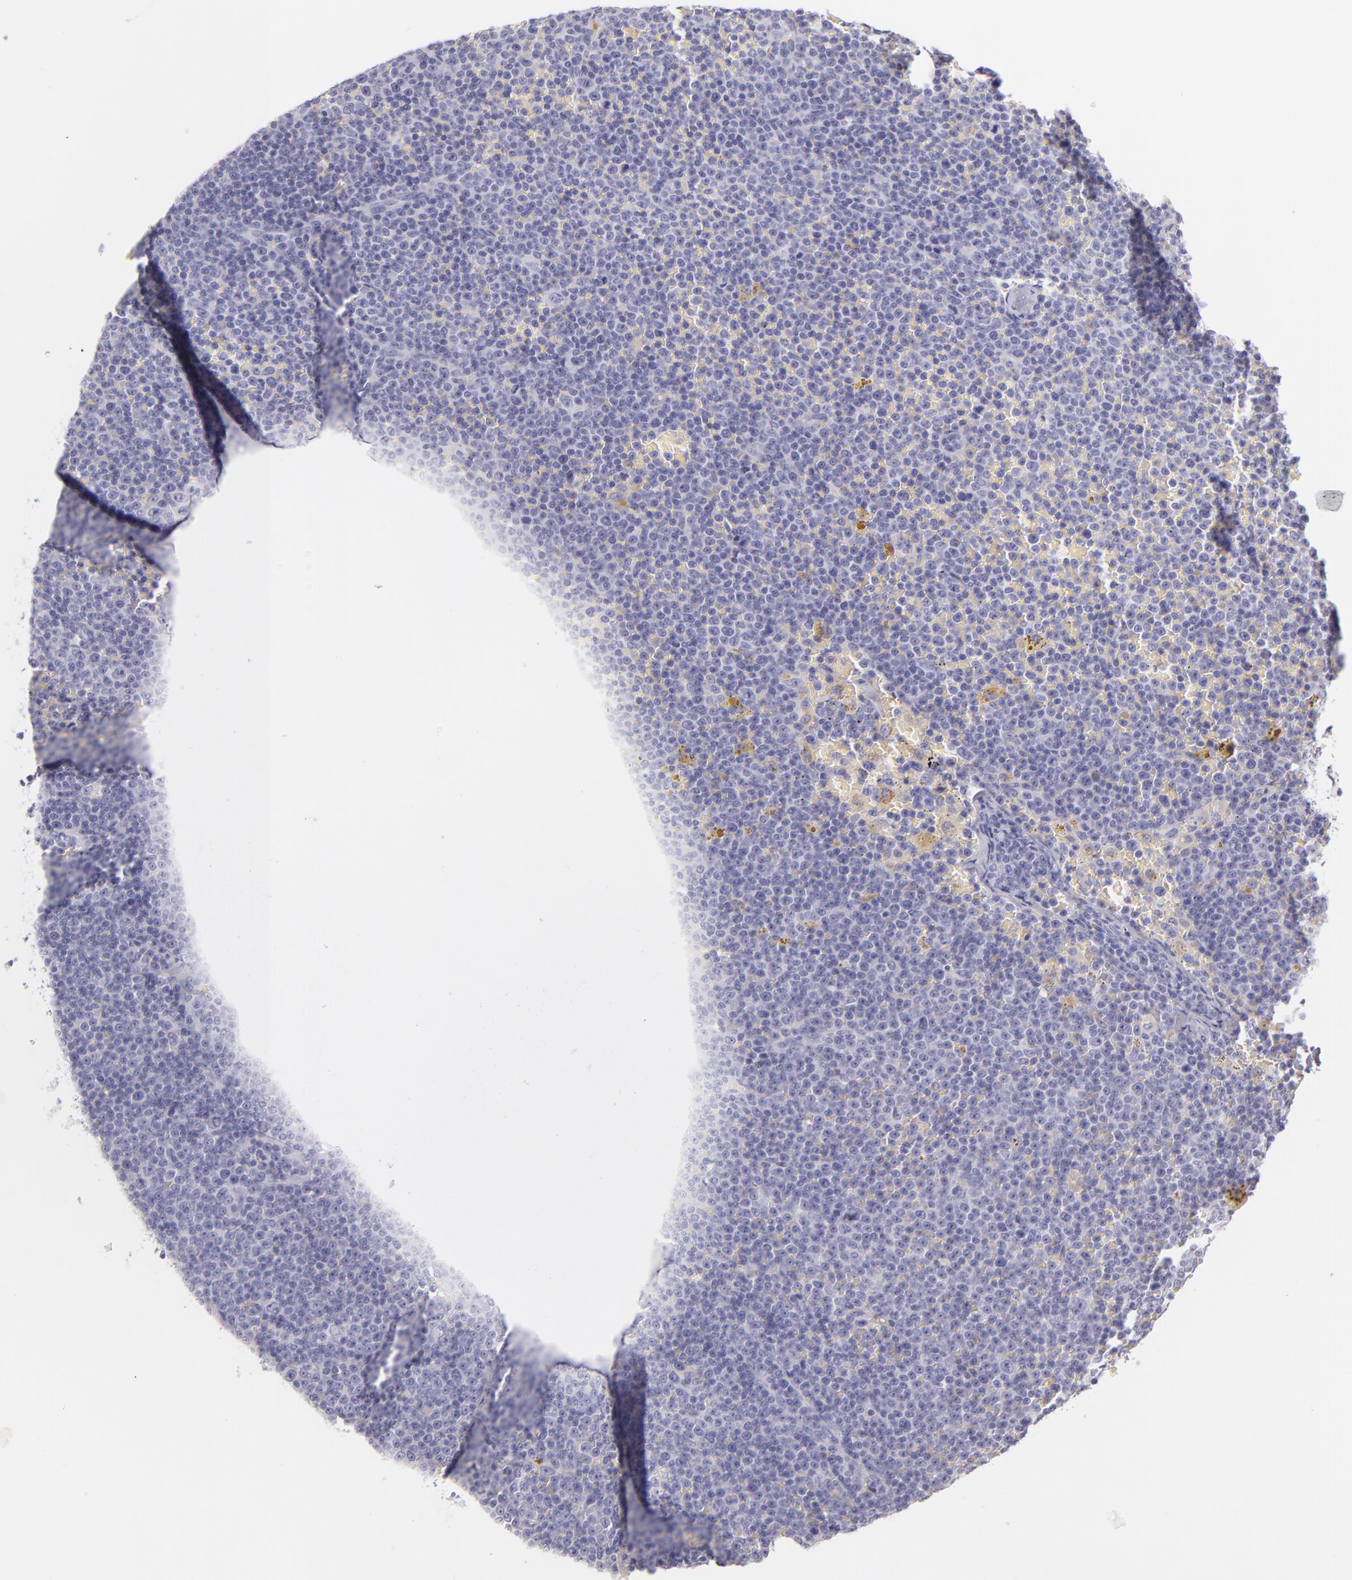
{"staining": {"intensity": "negative", "quantity": "none", "location": "none"}, "tissue": "lymphoma", "cell_type": "Tumor cells", "image_type": "cancer", "snomed": [{"axis": "morphology", "description": "Malignant lymphoma, non-Hodgkin's type, Low grade"}, {"axis": "topography", "description": "Lymph node"}], "caption": "A micrograph of human low-grade malignant lymphoma, non-Hodgkin's type is negative for staining in tumor cells.", "gene": "INA", "patient": {"sex": "male", "age": 50}}